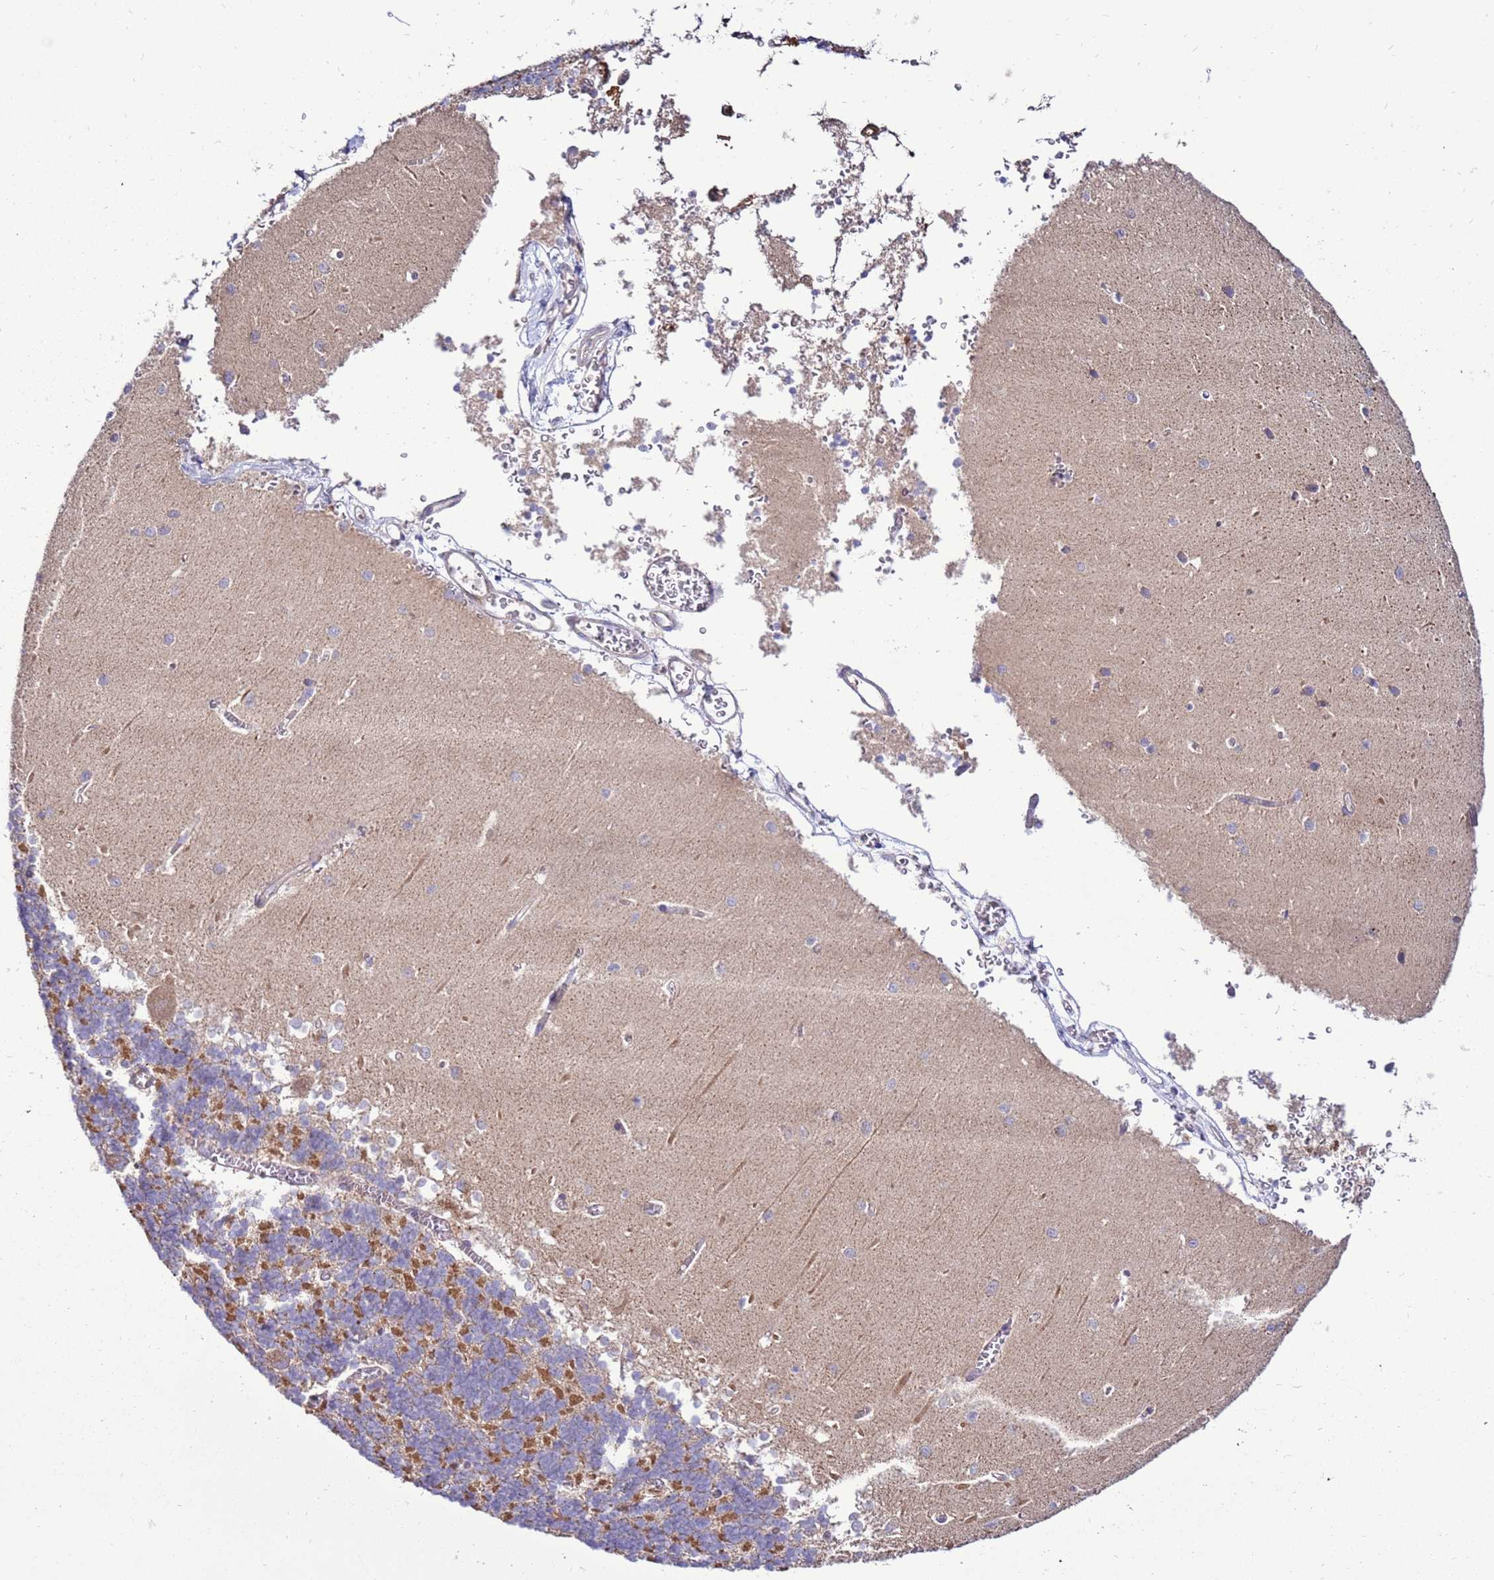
{"staining": {"intensity": "moderate", "quantity": "25%-75%", "location": "cytoplasmic/membranous"}, "tissue": "cerebellum", "cell_type": "Cells in granular layer", "image_type": "normal", "snomed": [{"axis": "morphology", "description": "Normal tissue, NOS"}, {"axis": "topography", "description": "Cerebellum"}], "caption": "Cerebellum stained for a protein reveals moderate cytoplasmic/membranous positivity in cells in granular layer. The staining was performed using DAB (3,3'-diaminobenzidine) to visualize the protein expression in brown, while the nuclei were stained in blue with hematoxylin (Magnification: 20x).", "gene": "TRAPPC4", "patient": {"sex": "male", "age": 37}}